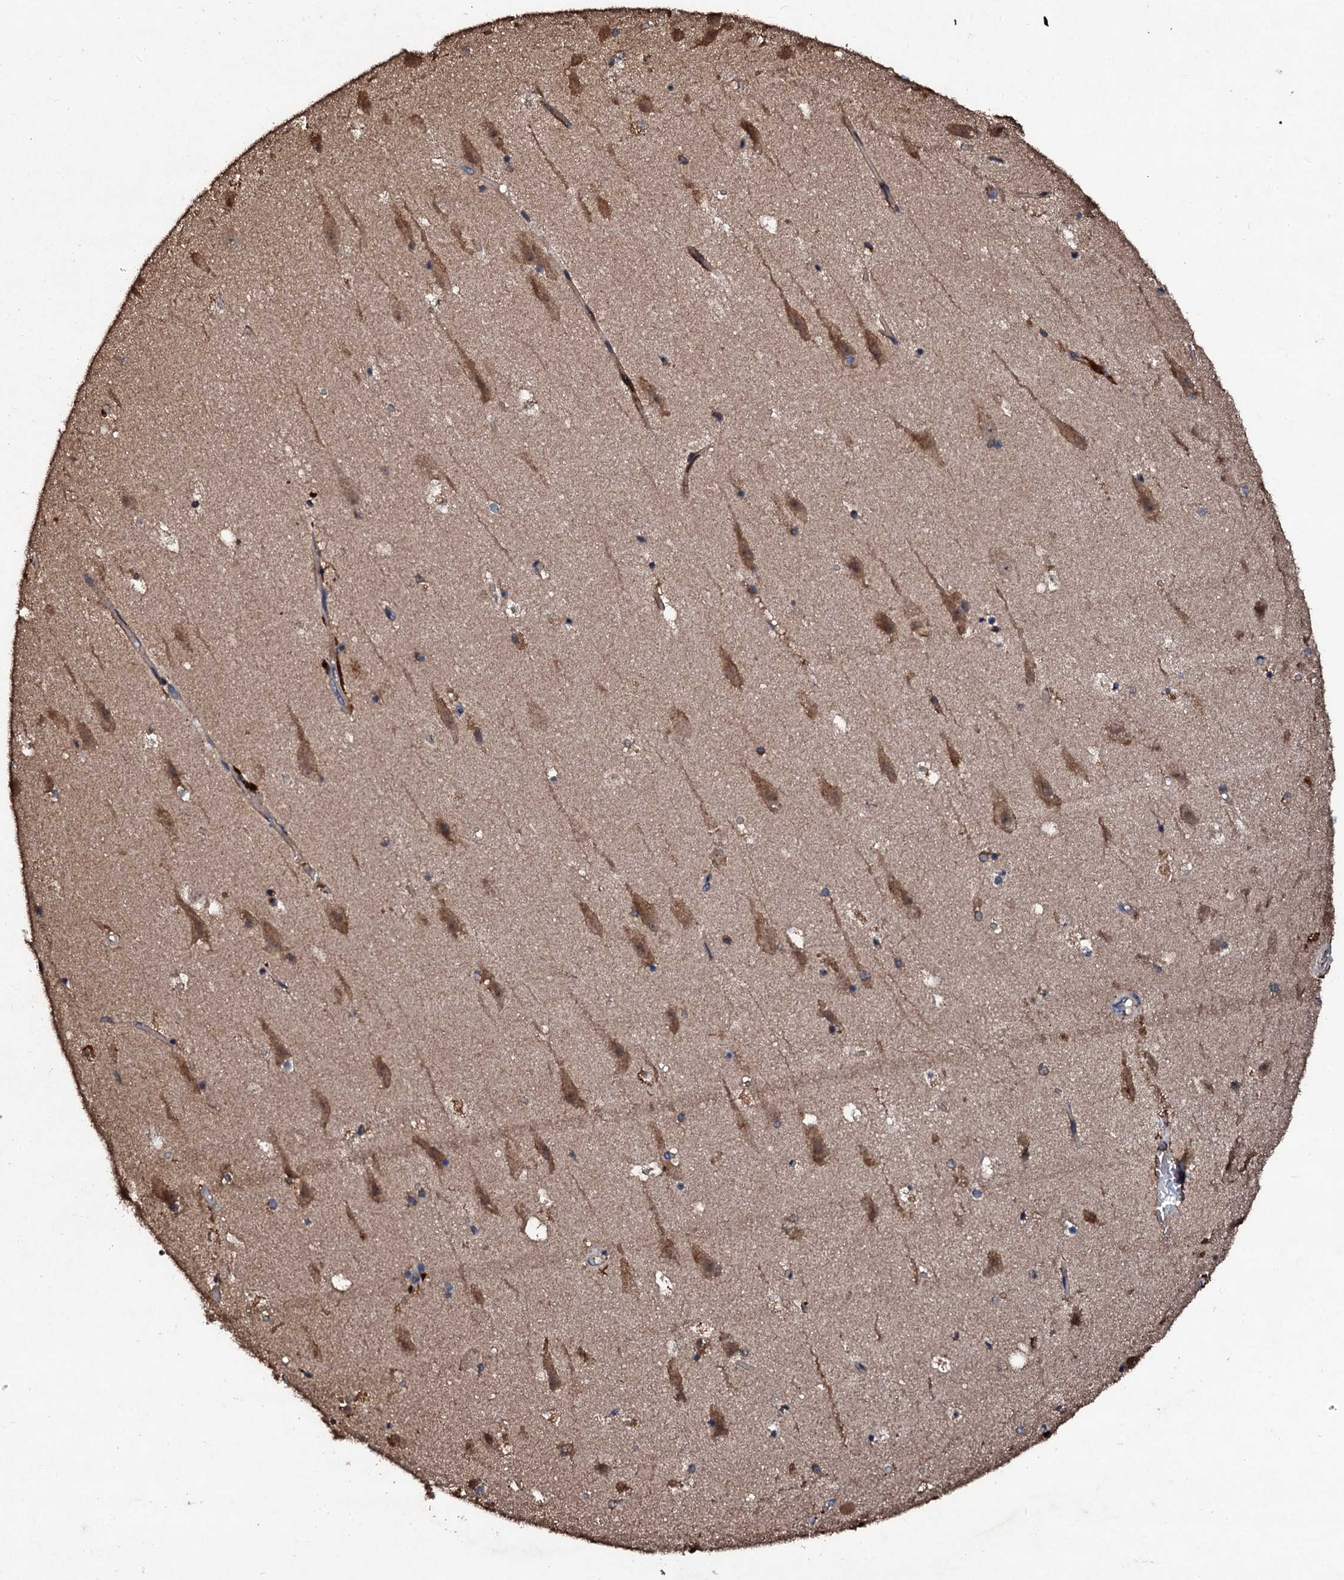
{"staining": {"intensity": "weak", "quantity": "<25%", "location": "cytoplasmic/membranous"}, "tissue": "hippocampus", "cell_type": "Glial cells", "image_type": "normal", "snomed": [{"axis": "morphology", "description": "Normal tissue, NOS"}, {"axis": "topography", "description": "Hippocampus"}], "caption": "Image shows no significant protein expression in glial cells of normal hippocampus.", "gene": "KERA", "patient": {"sex": "female", "age": 52}}